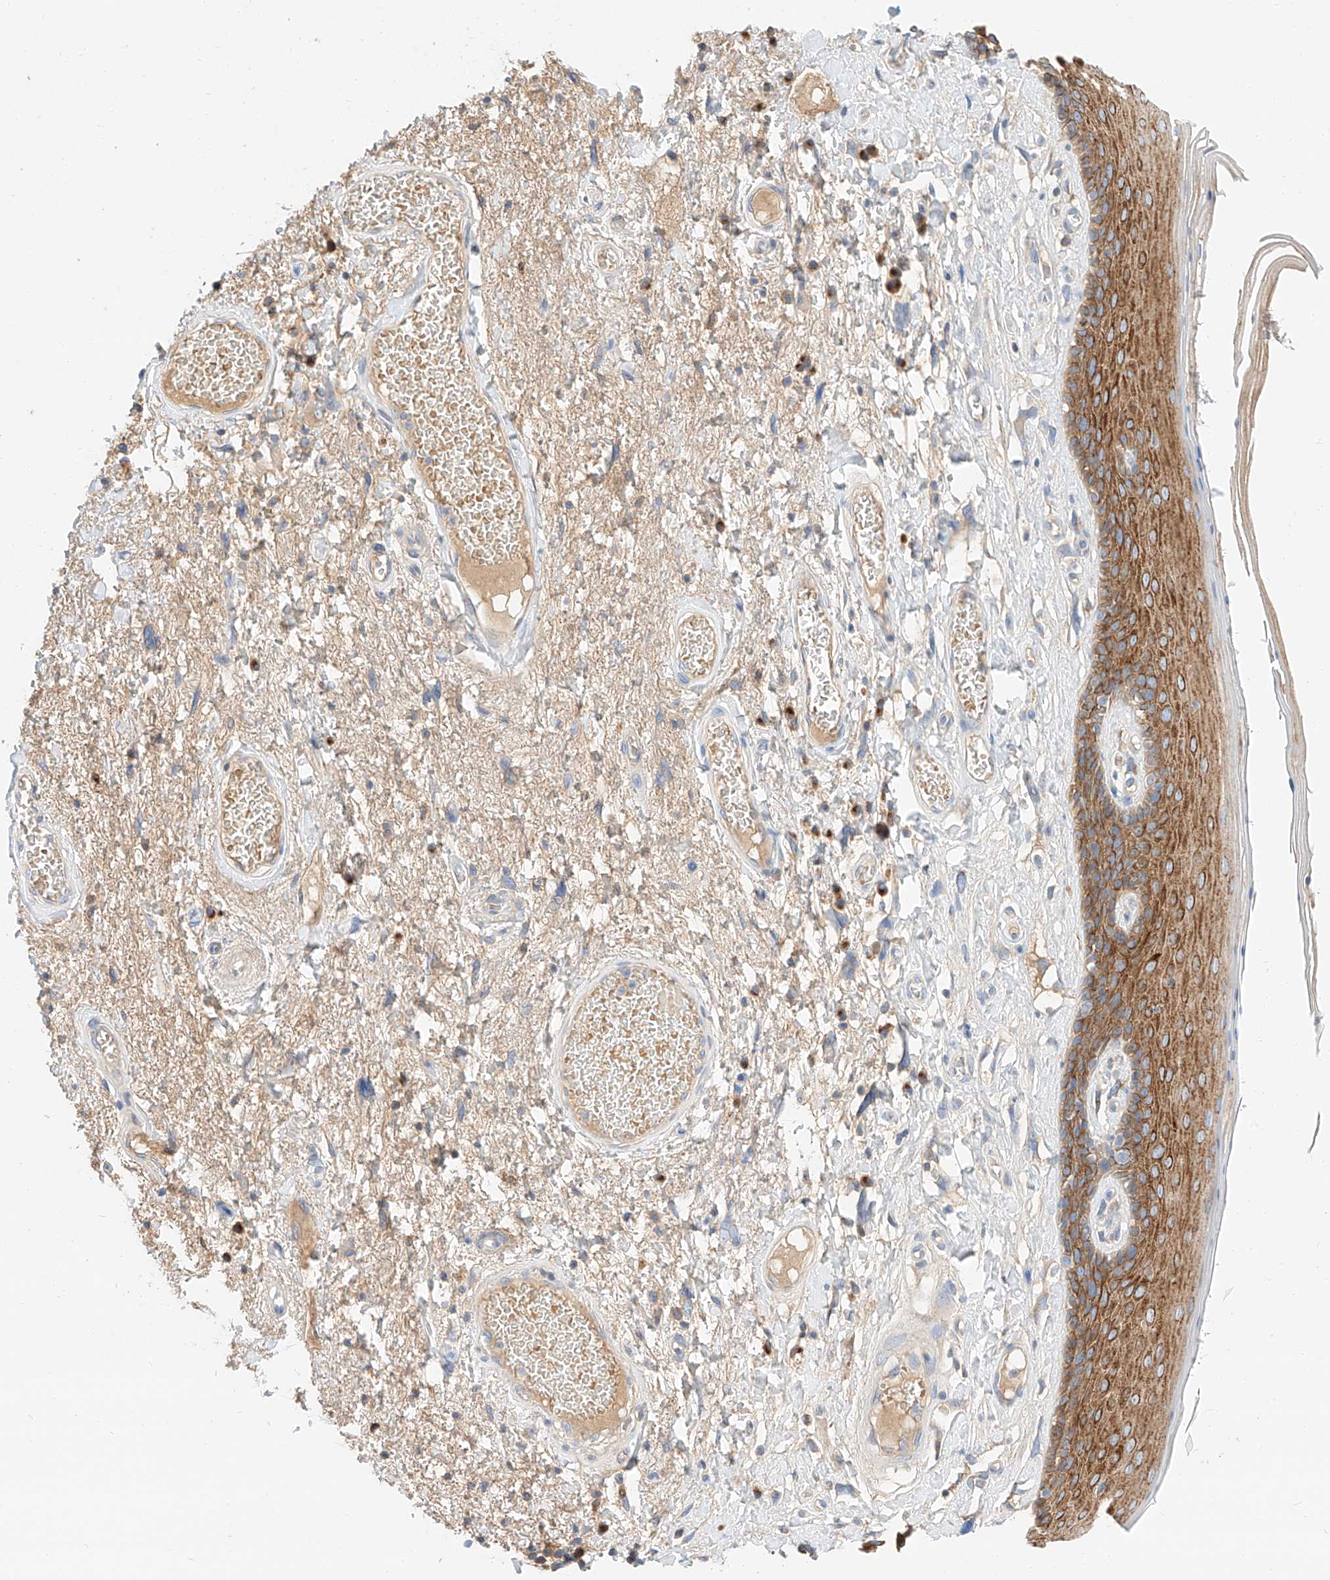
{"staining": {"intensity": "strong", "quantity": ">75%", "location": "cytoplasmic/membranous"}, "tissue": "skin", "cell_type": "Epidermal cells", "image_type": "normal", "snomed": [{"axis": "morphology", "description": "Normal tissue, NOS"}, {"axis": "topography", "description": "Anal"}], "caption": "Skin stained with DAB immunohistochemistry (IHC) exhibits high levels of strong cytoplasmic/membranous staining in approximately >75% of epidermal cells.", "gene": "MAP7", "patient": {"sex": "male", "age": 69}}